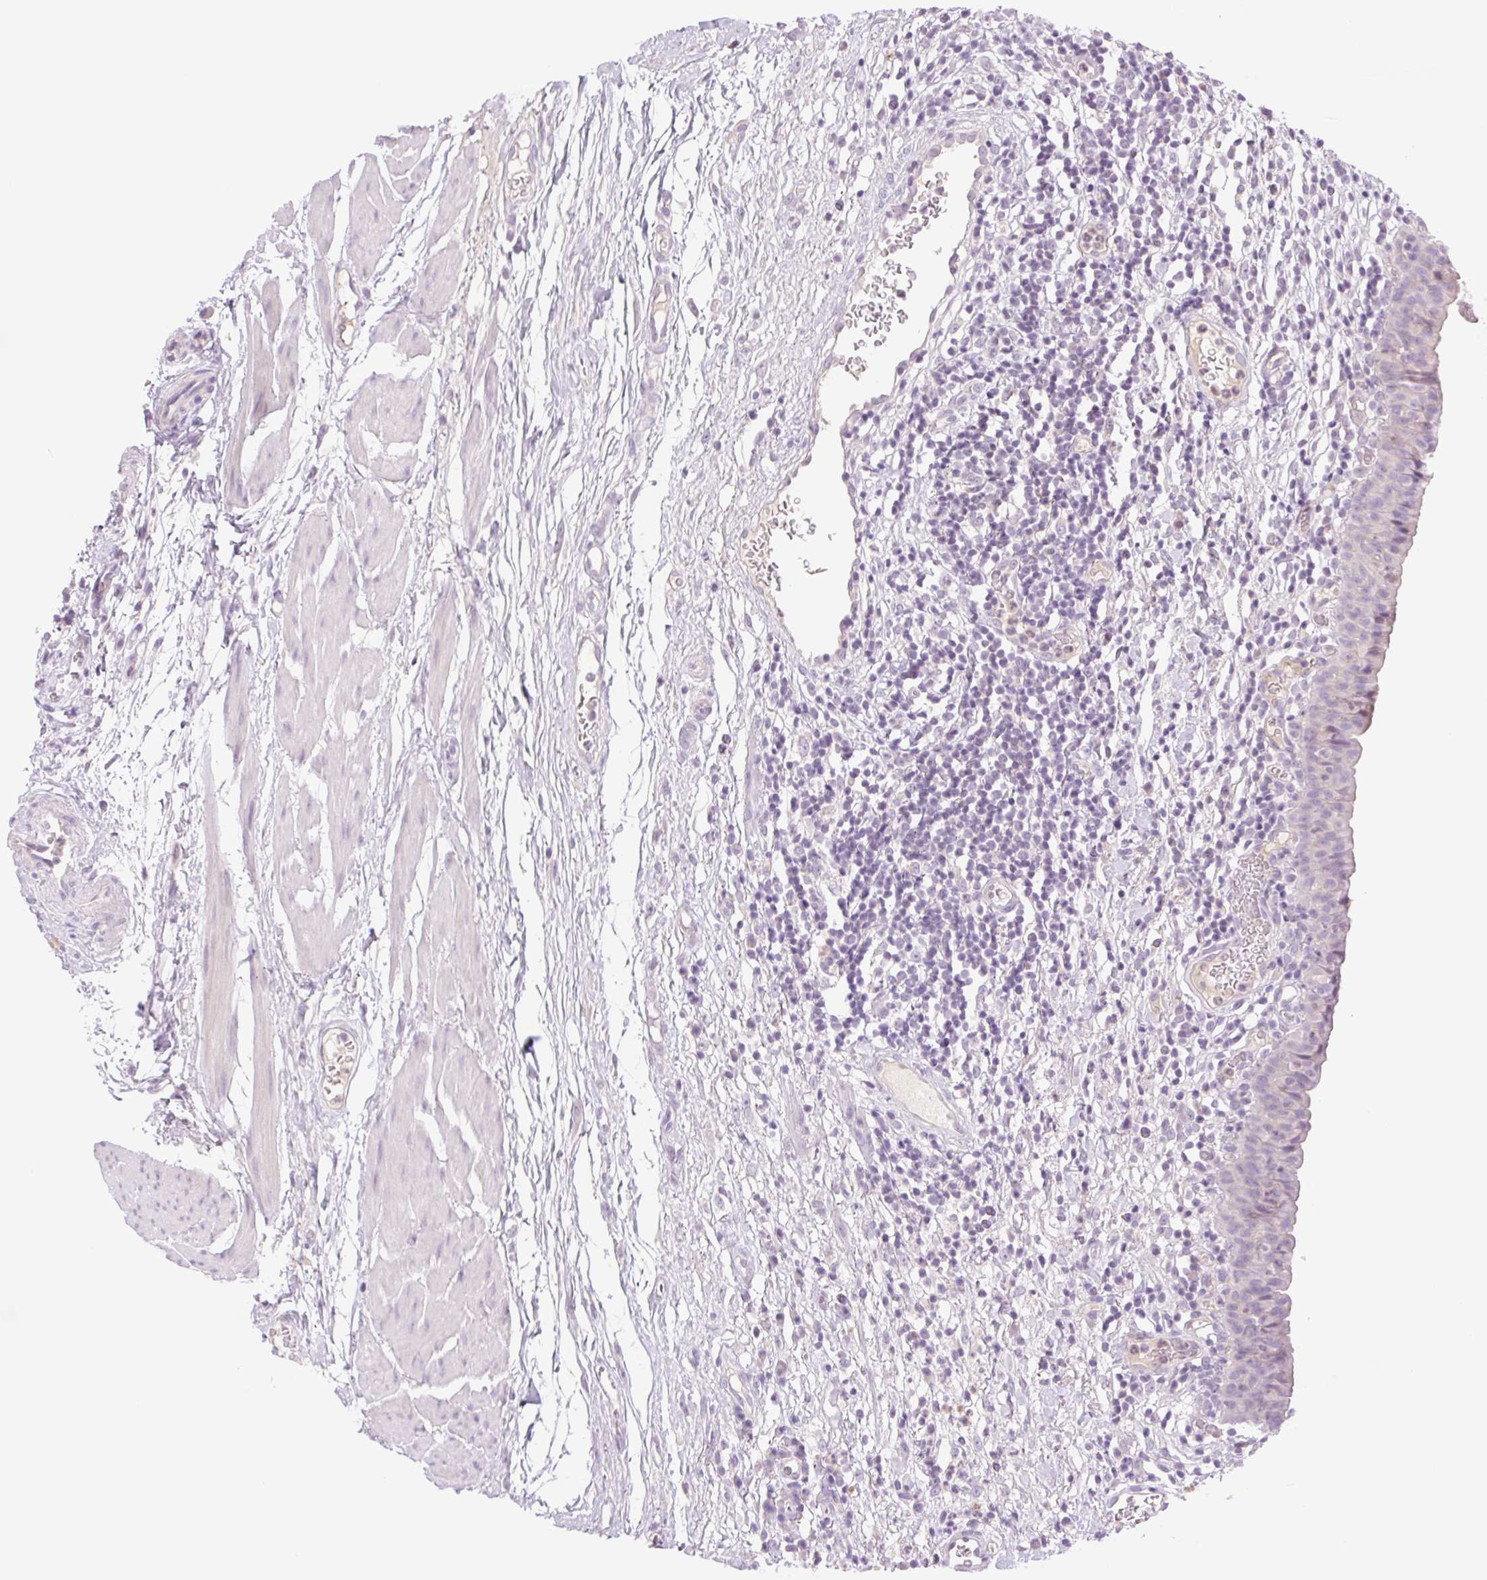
{"staining": {"intensity": "negative", "quantity": "none", "location": "none"}, "tissue": "urinary bladder", "cell_type": "Urothelial cells", "image_type": "normal", "snomed": [{"axis": "morphology", "description": "Normal tissue, NOS"}, {"axis": "morphology", "description": "Inflammation, NOS"}, {"axis": "topography", "description": "Urinary bladder"}], "caption": "IHC of benign human urinary bladder displays no staining in urothelial cells.", "gene": "TBX15", "patient": {"sex": "male", "age": 57}}